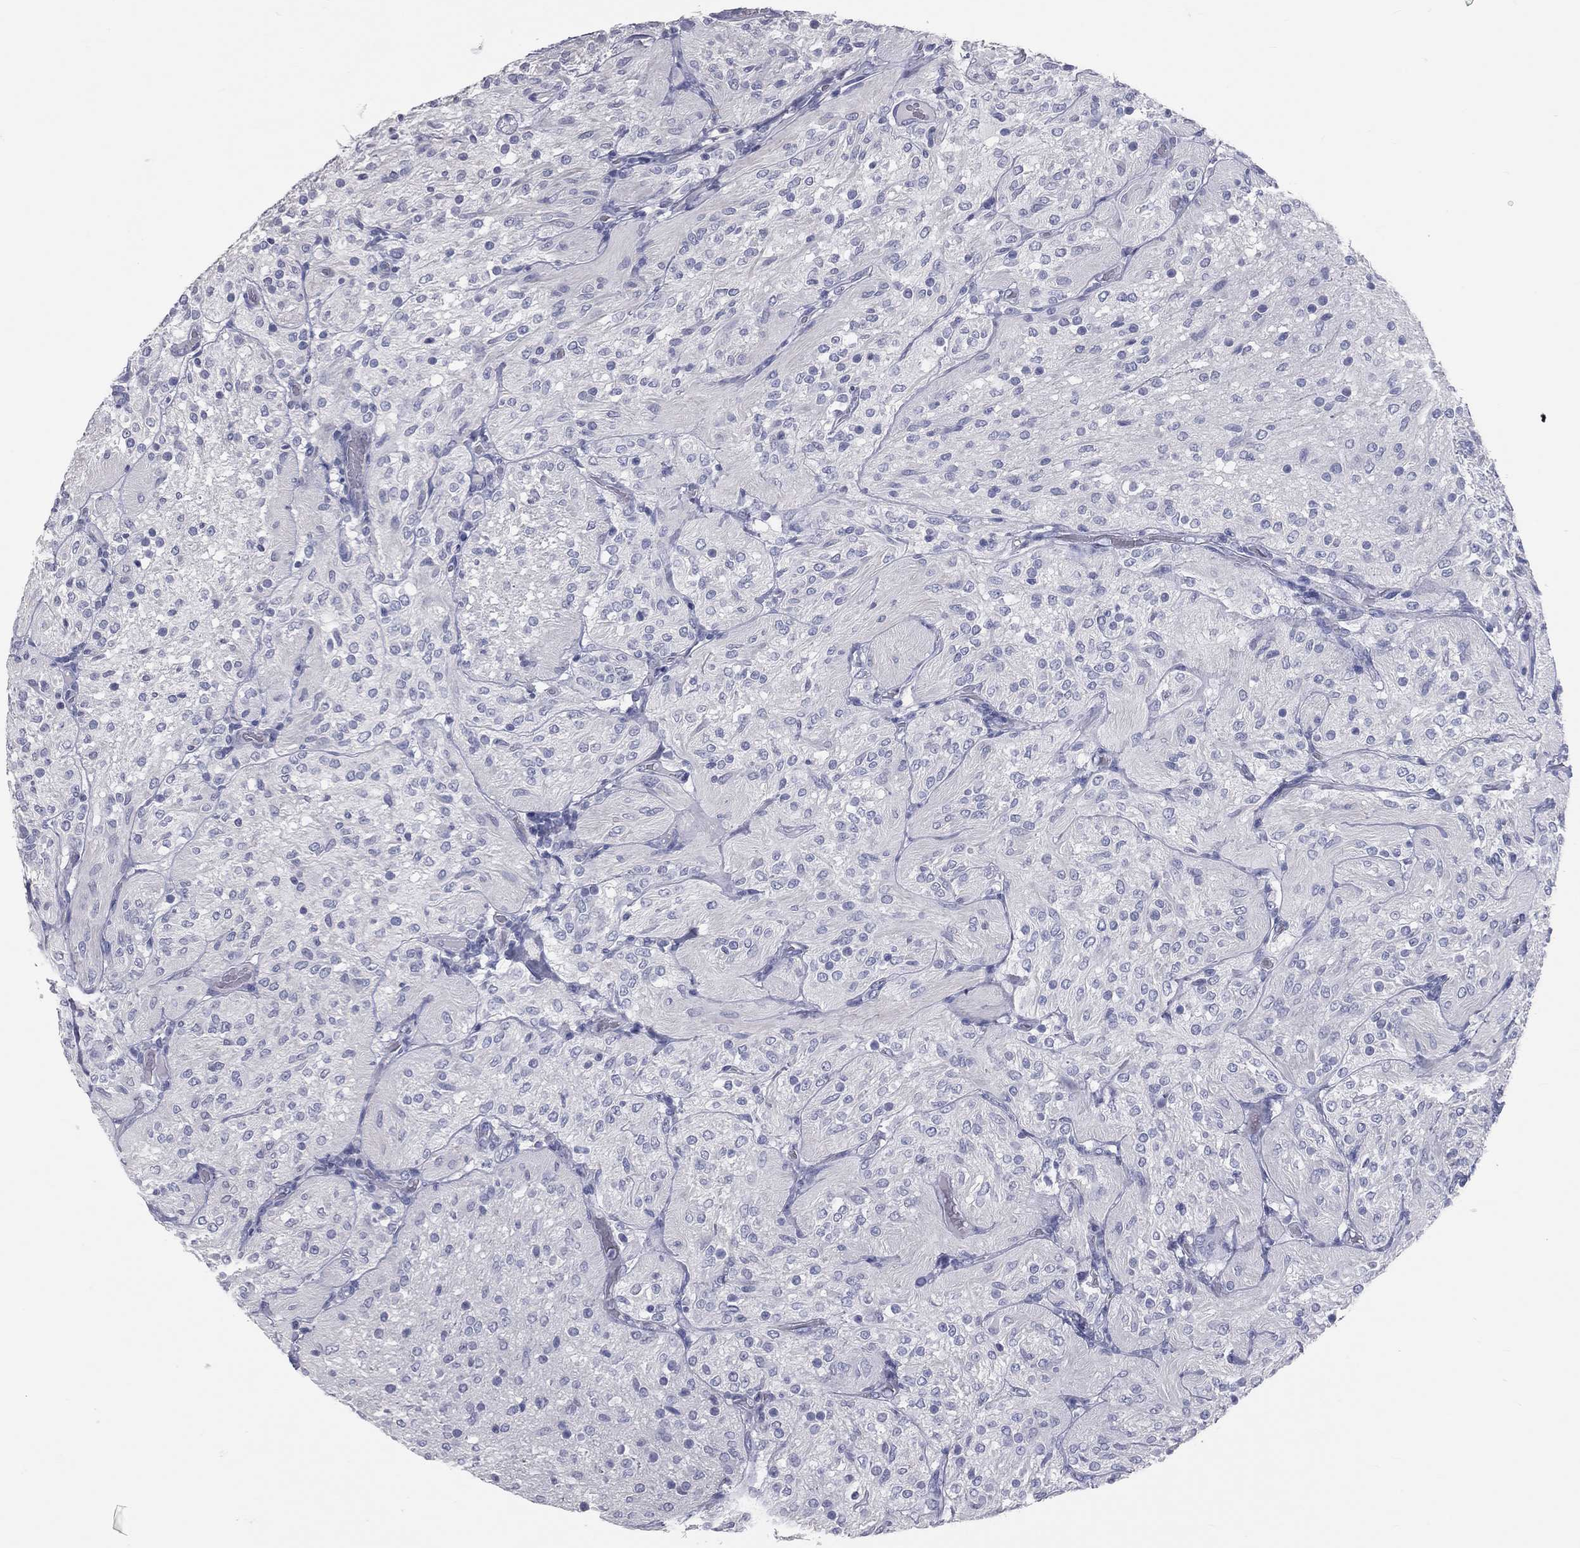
{"staining": {"intensity": "negative", "quantity": "none", "location": "none"}, "tissue": "glioma", "cell_type": "Tumor cells", "image_type": "cancer", "snomed": [{"axis": "morphology", "description": "Glioma, malignant, Low grade"}, {"axis": "topography", "description": "Brain"}], "caption": "The photomicrograph shows no staining of tumor cells in malignant low-grade glioma. (Brightfield microscopy of DAB immunohistochemistry at high magnification).", "gene": "TFPI2", "patient": {"sex": "male", "age": 3}}